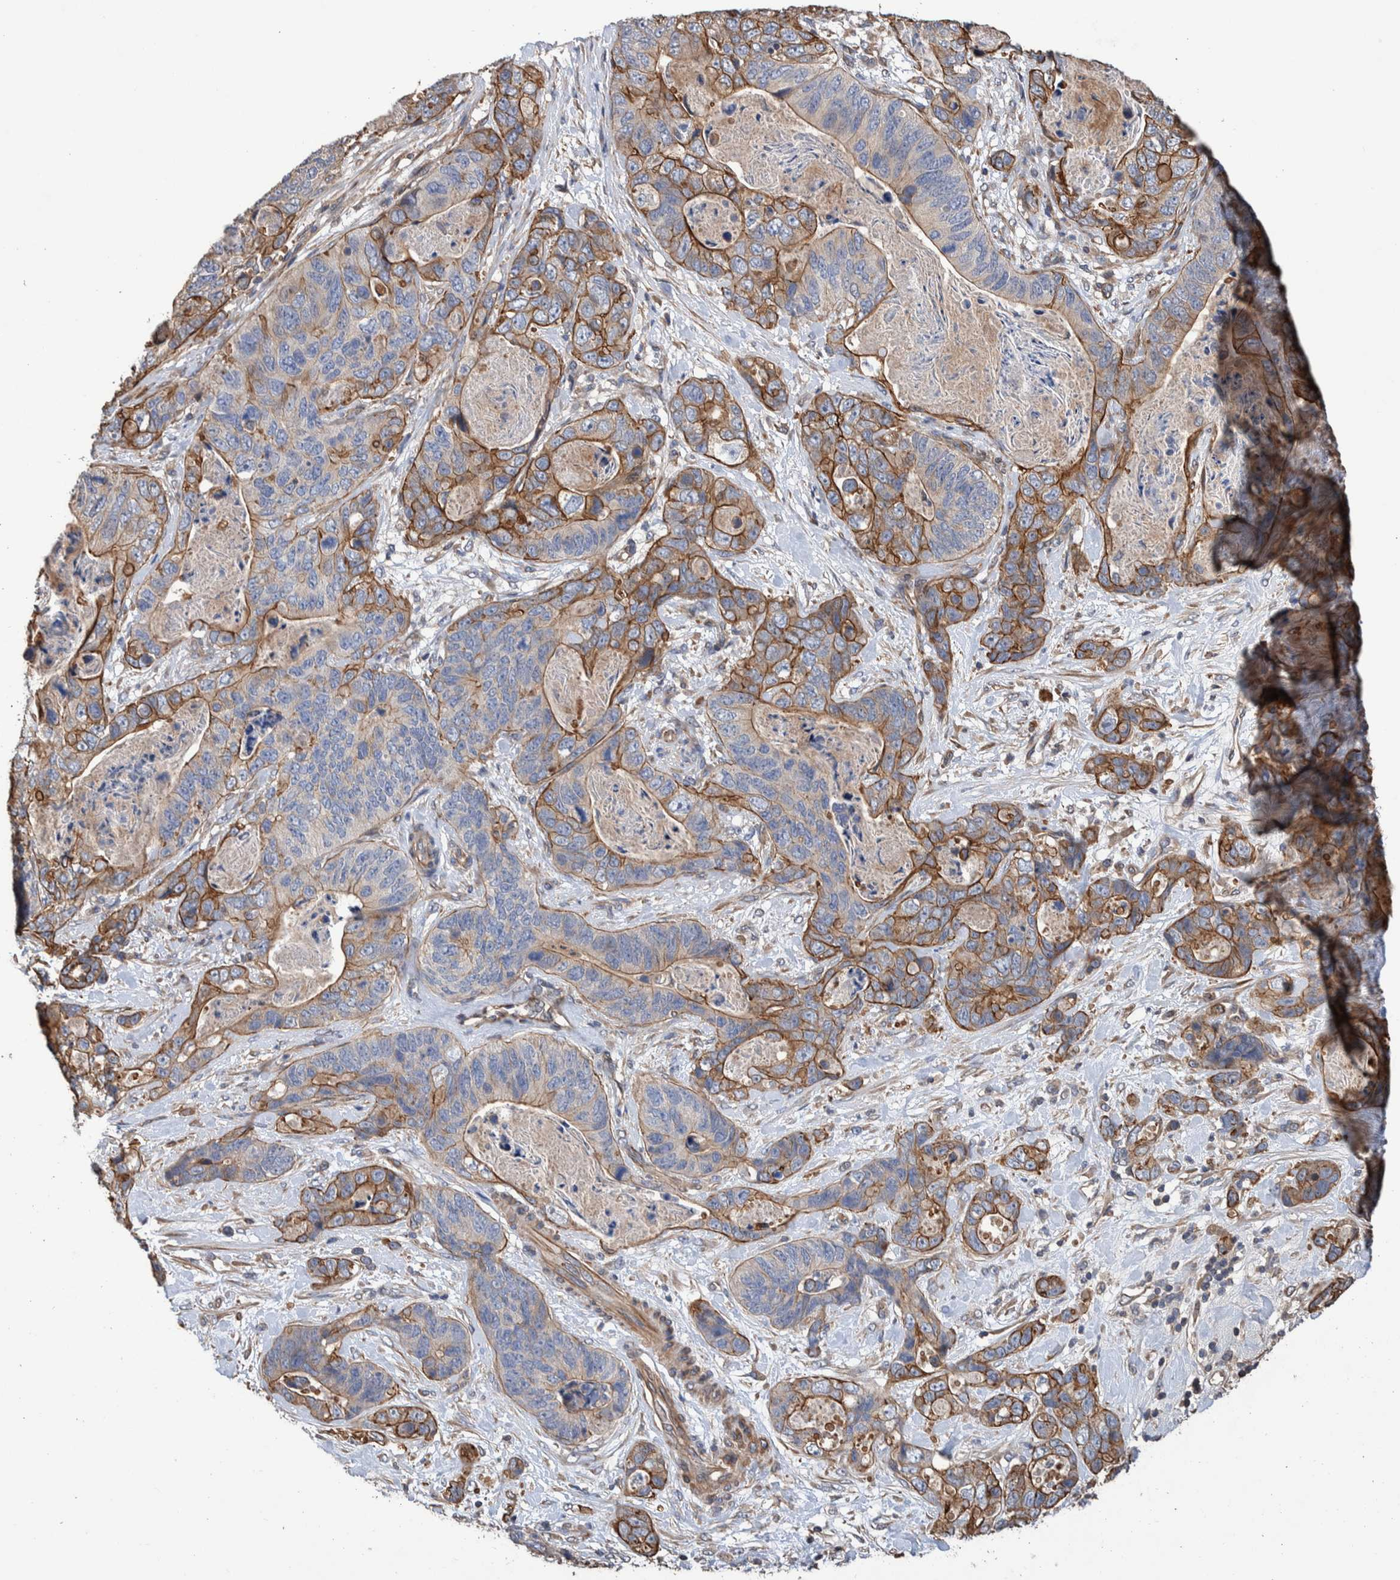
{"staining": {"intensity": "moderate", "quantity": "<25%", "location": "cytoplasmic/membranous"}, "tissue": "stomach cancer", "cell_type": "Tumor cells", "image_type": "cancer", "snomed": [{"axis": "morphology", "description": "Normal tissue, NOS"}, {"axis": "morphology", "description": "Adenocarcinoma, NOS"}, {"axis": "topography", "description": "Stomach"}], "caption": "Immunohistochemical staining of adenocarcinoma (stomach) reveals moderate cytoplasmic/membranous protein staining in about <25% of tumor cells.", "gene": "SLC45A4", "patient": {"sex": "female", "age": 89}}